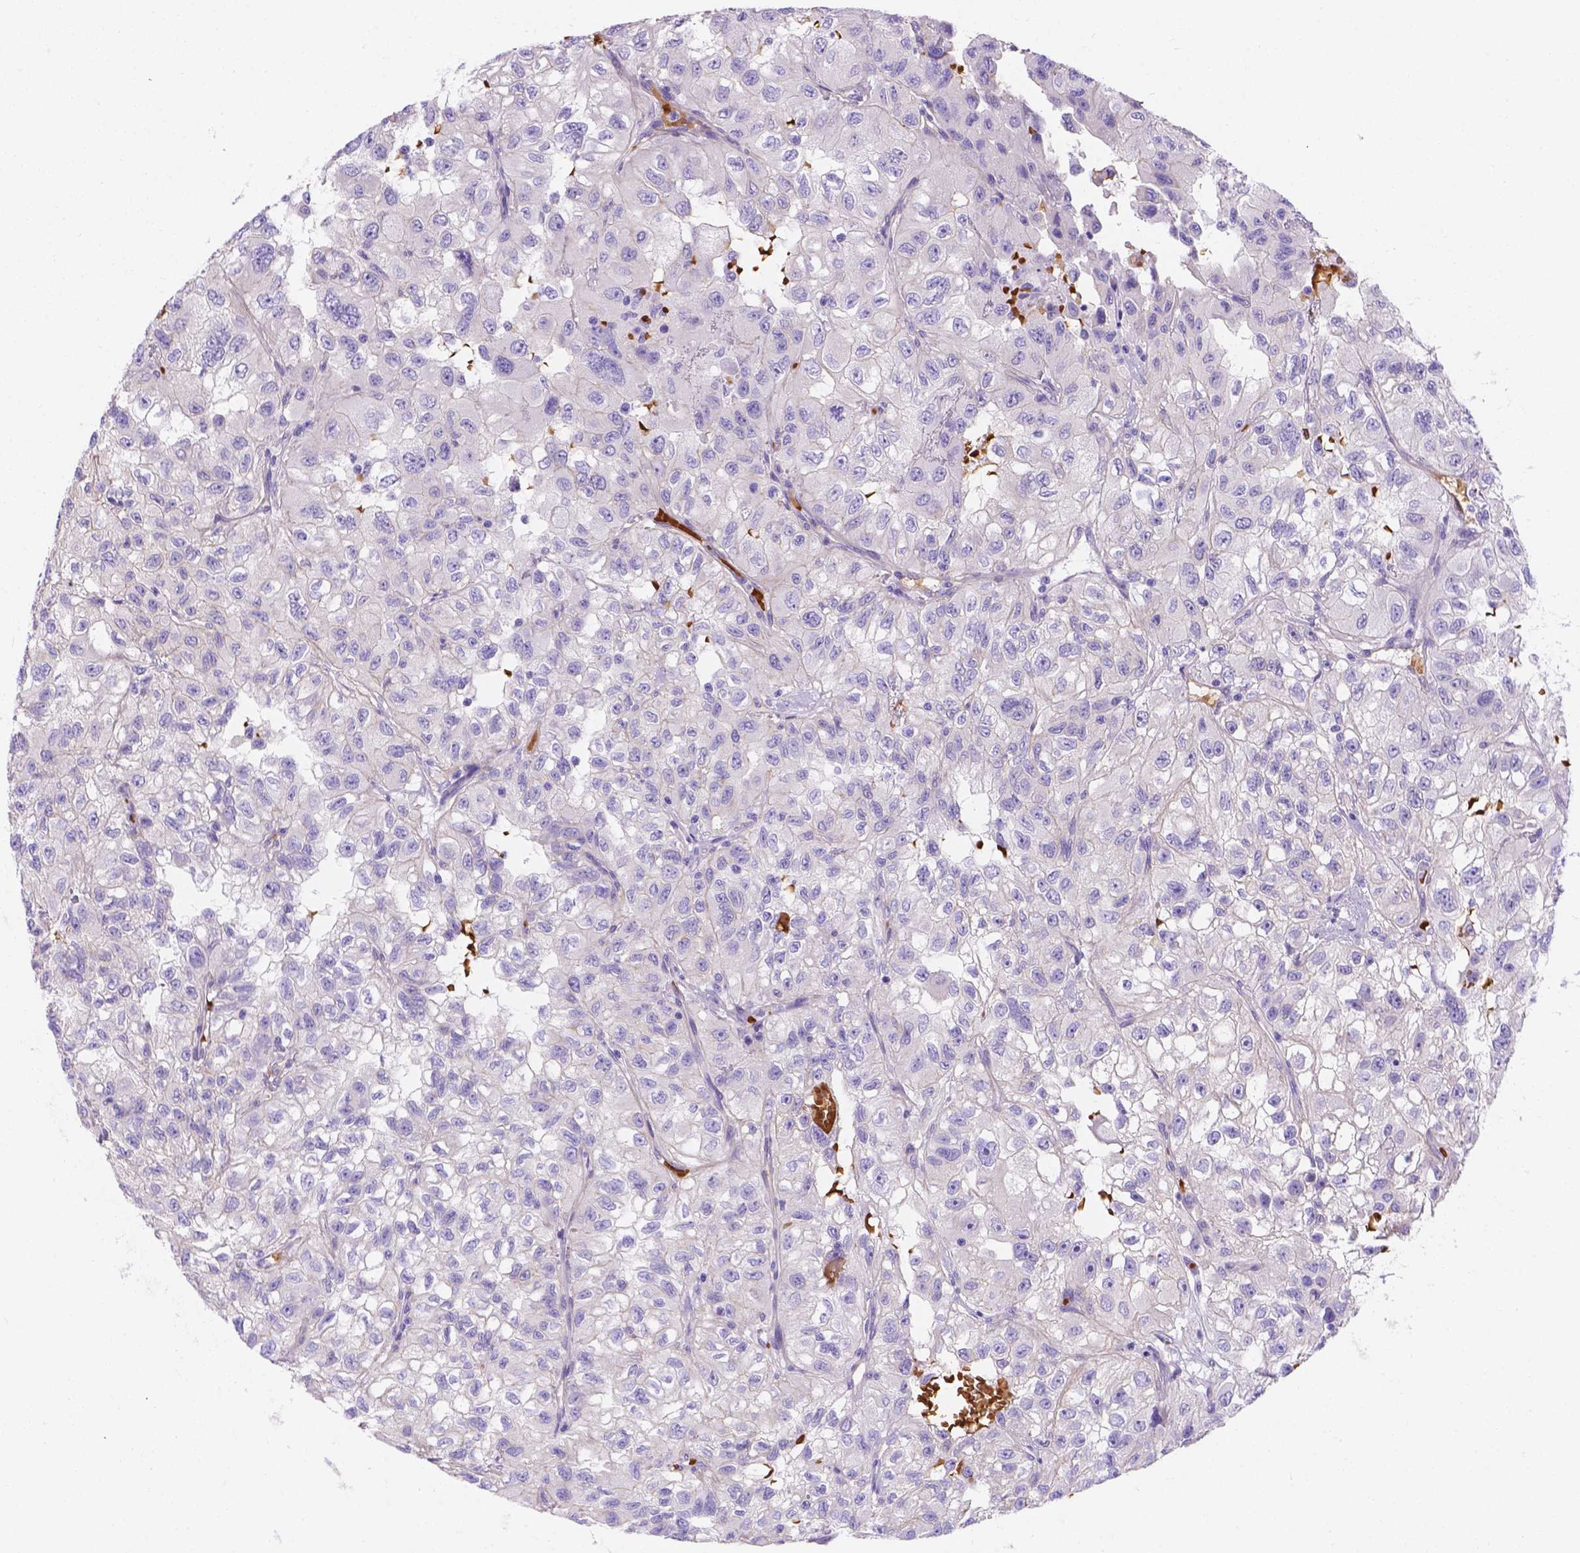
{"staining": {"intensity": "negative", "quantity": "none", "location": "none"}, "tissue": "renal cancer", "cell_type": "Tumor cells", "image_type": "cancer", "snomed": [{"axis": "morphology", "description": "Adenocarcinoma, NOS"}, {"axis": "topography", "description": "Kidney"}], "caption": "This photomicrograph is of adenocarcinoma (renal) stained with immunohistochemistry to label a protein in brown with the nuclei are counter-stained blue. There is no staining in tumor cells.", "gene": "SLC40A1", "patient": {"sex": "male", "age": 64}}